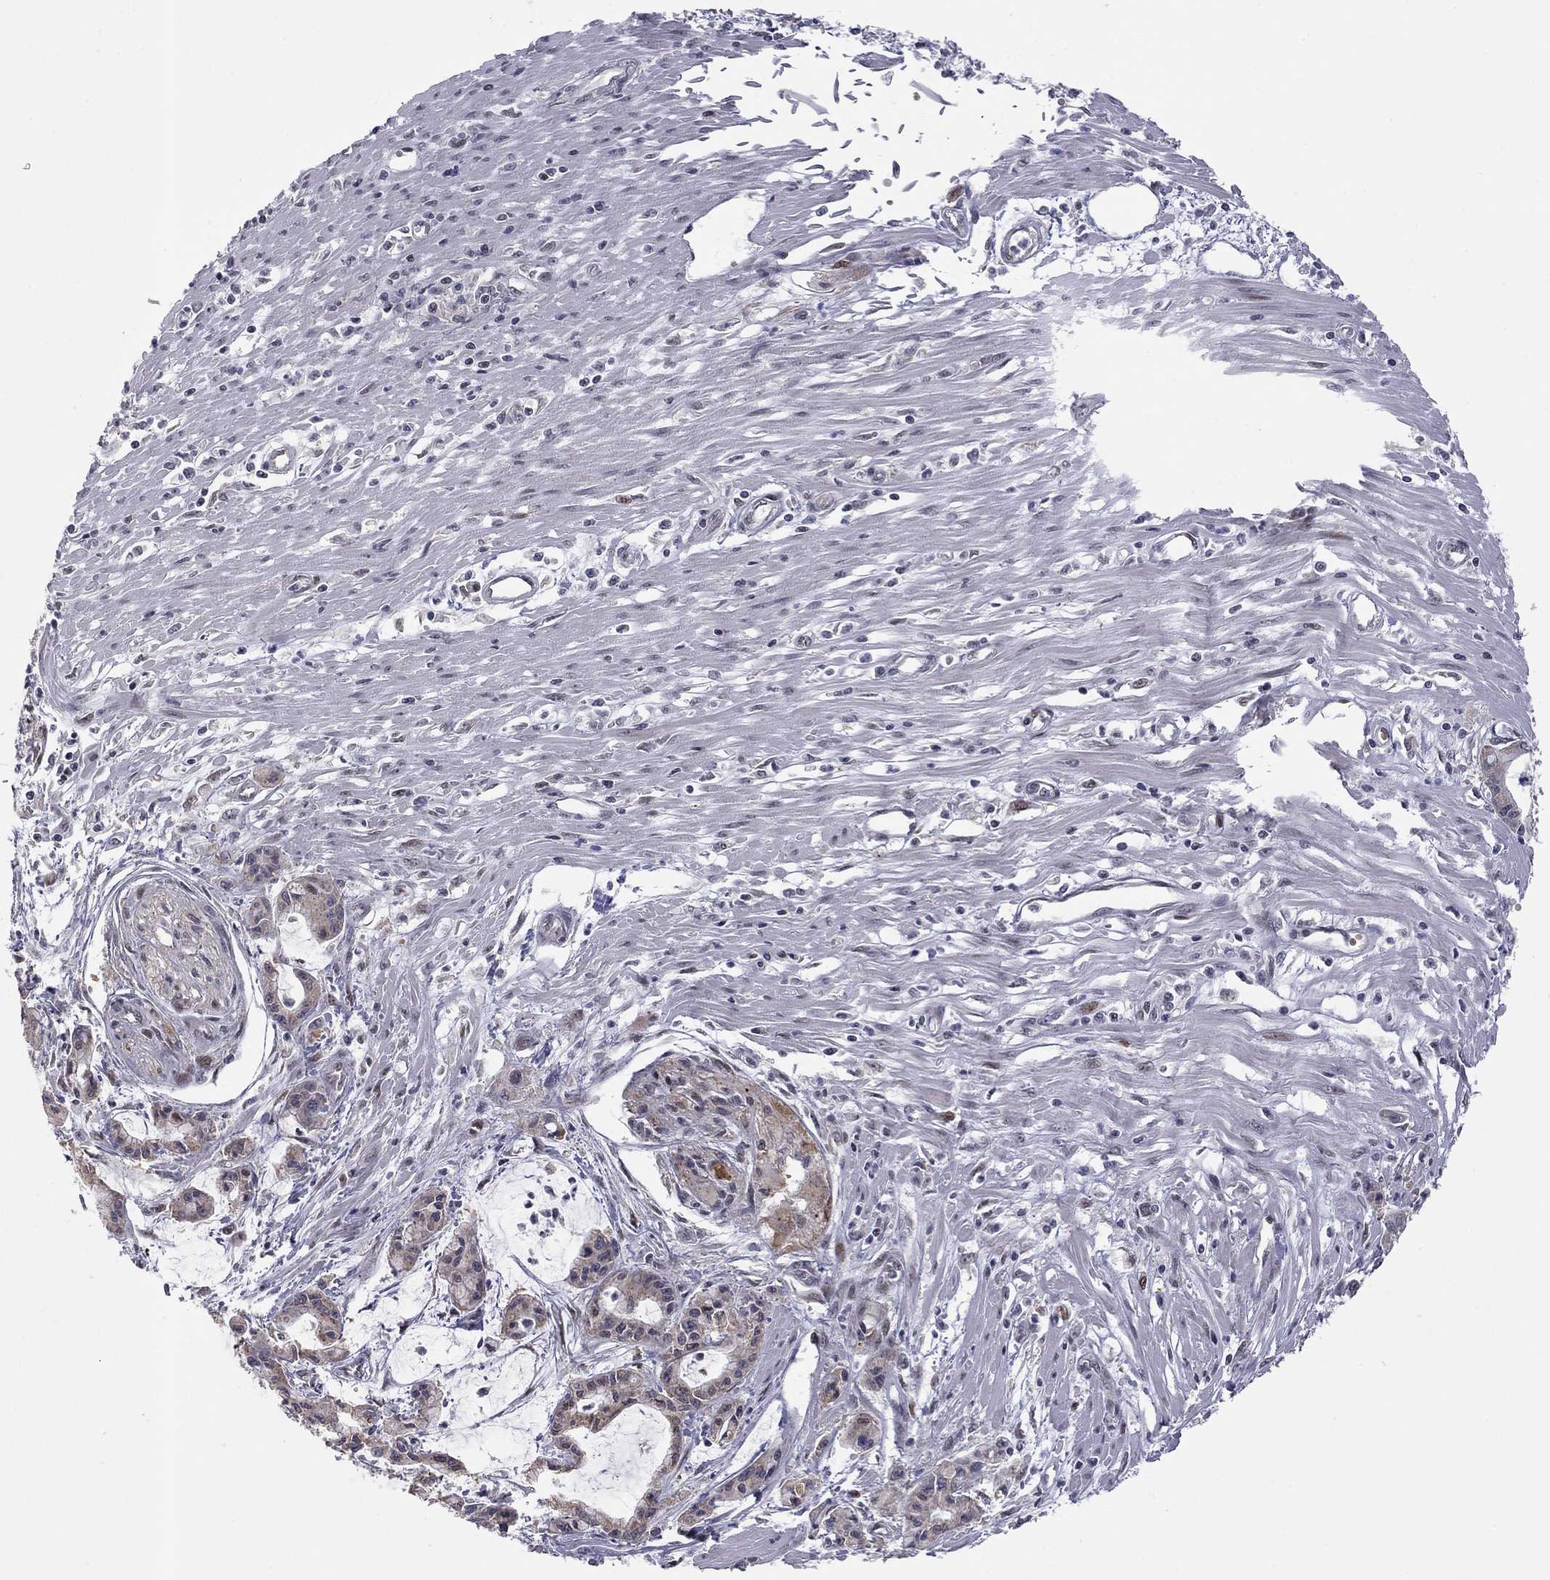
{"staining": {"intensity": "negative", "quantity": "none", "location": "none"}, "tissue": "pancreatic cancer", "cell_type": "Tumor cells", "image_type": "cancer", "snomed": [{"axis": "morphology", "description": "Adenocarcinoma, NOS"}, {"axis": "topography", "description": "Pancreas"}], "caption": "This is an IHC photomicrograph of pancreatic cancer (adenocarcinoma). There is no expression in tumor cells.", "gene": "MC3R", "patient": {"sex": "male", "age": 48}}